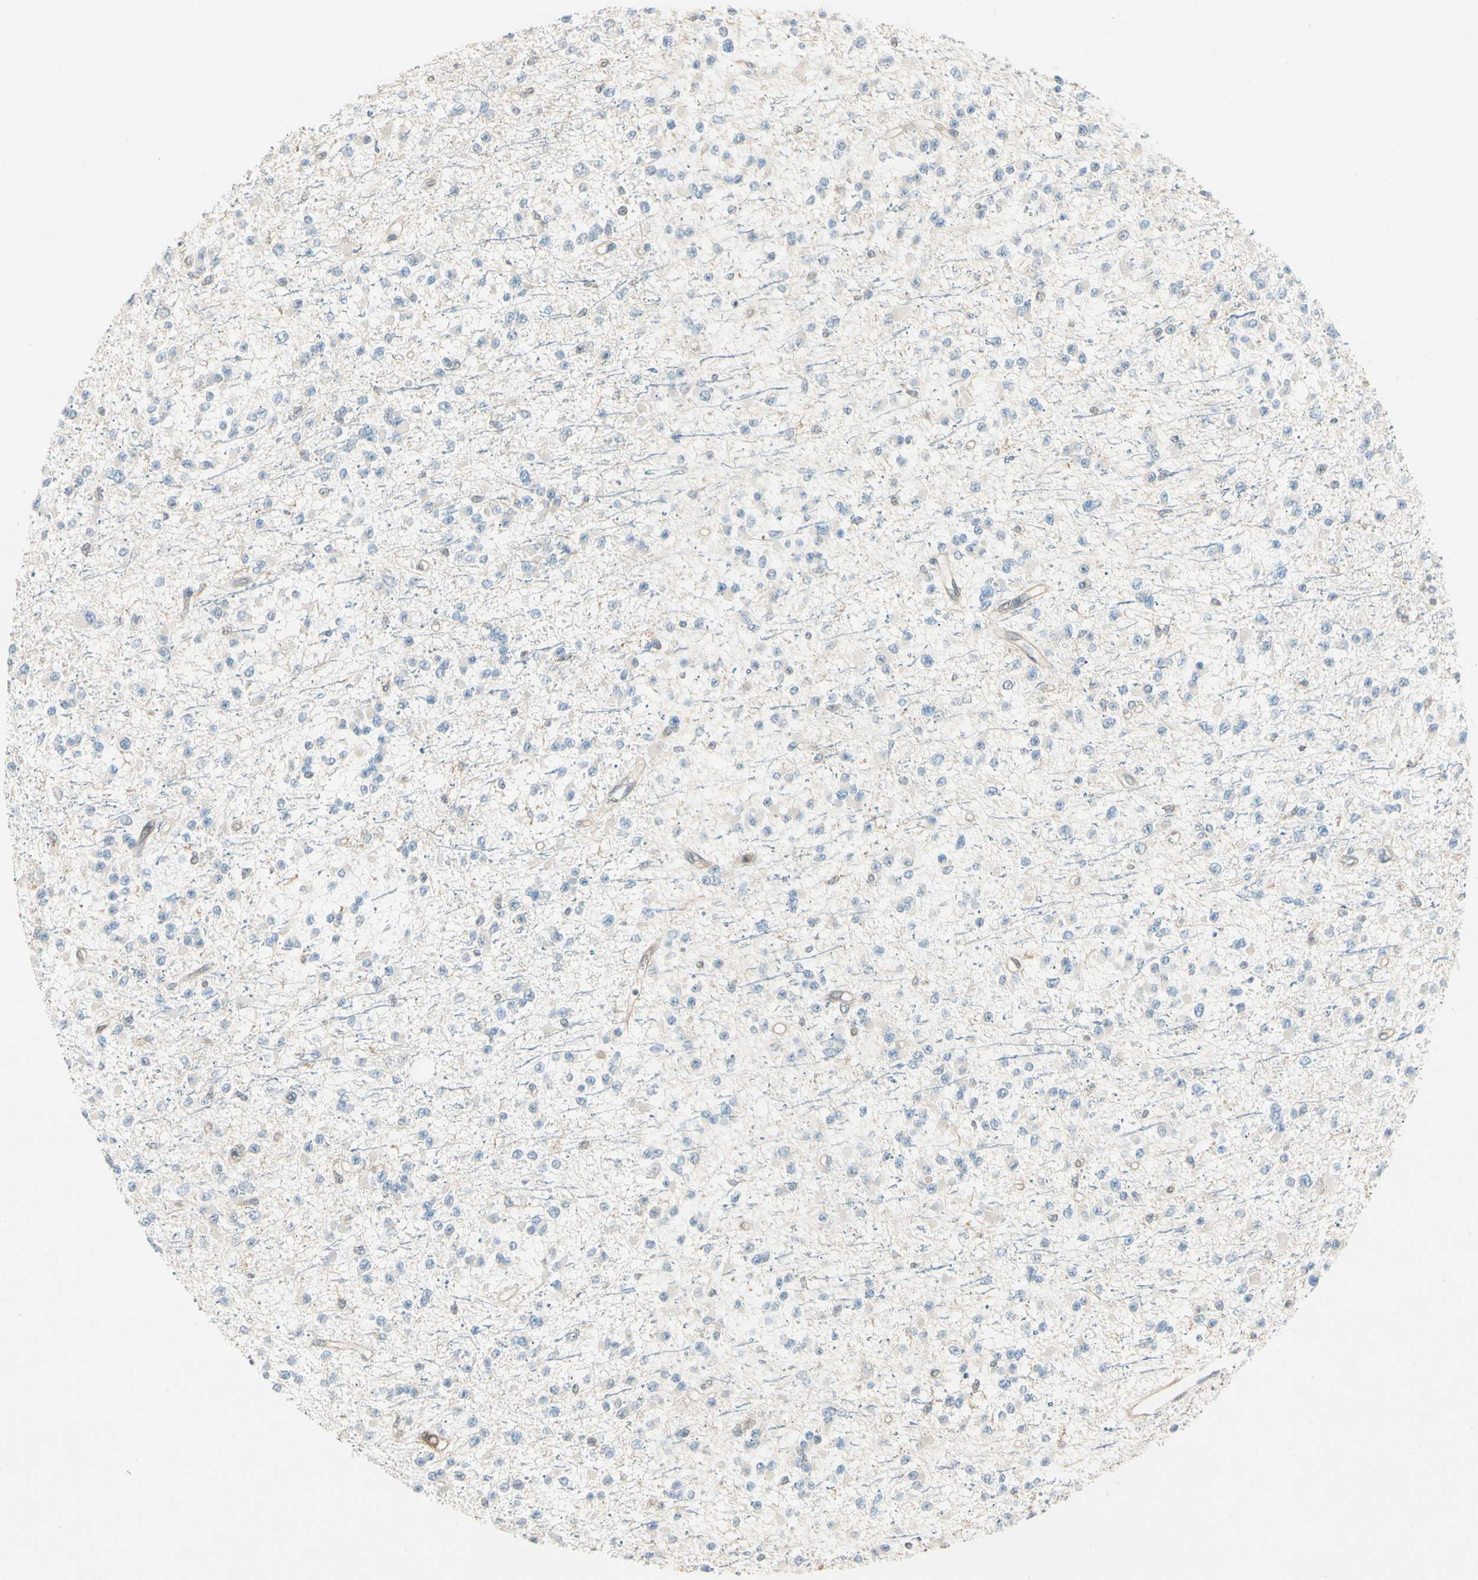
{"staining": {"intensity": "negative", "quantity": "none", "location": "none"}, "tissue": "glioma", "cell_type": "Tumor cells", "image_type": "cancer", "snomed": [{"axis": "morphology", "description": "Glioma, malignant, Low grade"}, {"axis": "topography", "description": "Brain"}], "caption": "Immunohistochemistry photomicrograph of glioma stained for a protein (brown), which shows no positivity in tumor cells.", "gene": "WIPI1", "patient": {"sex": "female", "age": 22}}